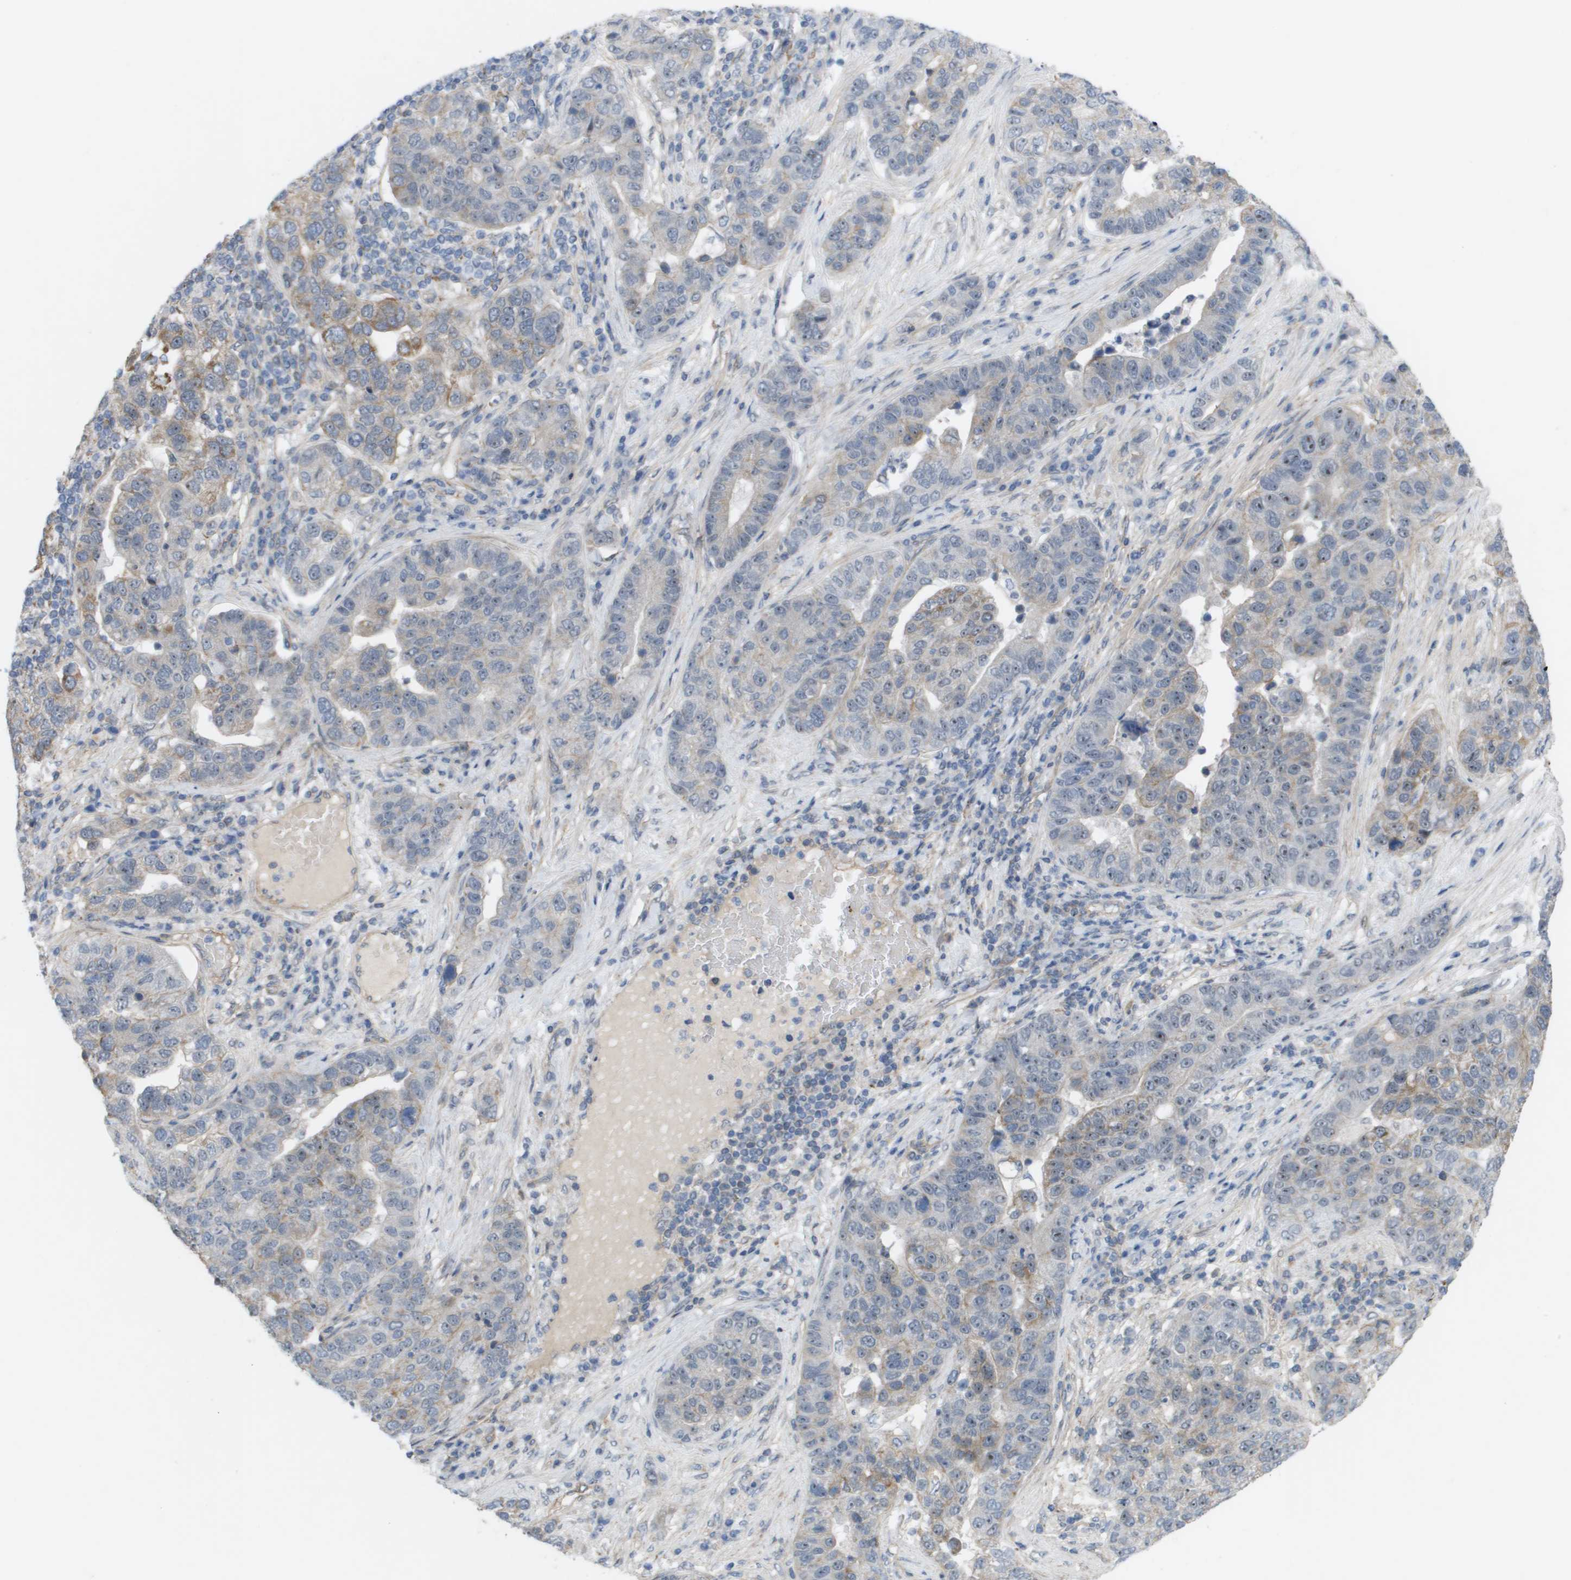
{"staining": {"intensity": "moderate", "quantity": "<25%", "location": "cytoplasmic/membranous"}, "tissue": "pancreatic cancer", "cell_type": "Tumor cells", "image_type": "cancer", "snomed": [{"axis": "morphology", "description": "Adenocarcinoma, NOS"}, {"axis": "topography", "description": "Pancreas"}], "caption": "Immunohistochemical staining of human pancreatic cancer (adenocarcinoma) displays low levels of moderate cytoplasmic/membranous protein expression in about <25% of tumor cells. Immunohistochemistry (ihc) stains the protein in brown and the nuclei are stained blue.", "gene": "MTARC2", "patient": {"sex": "female", "age": 61}}